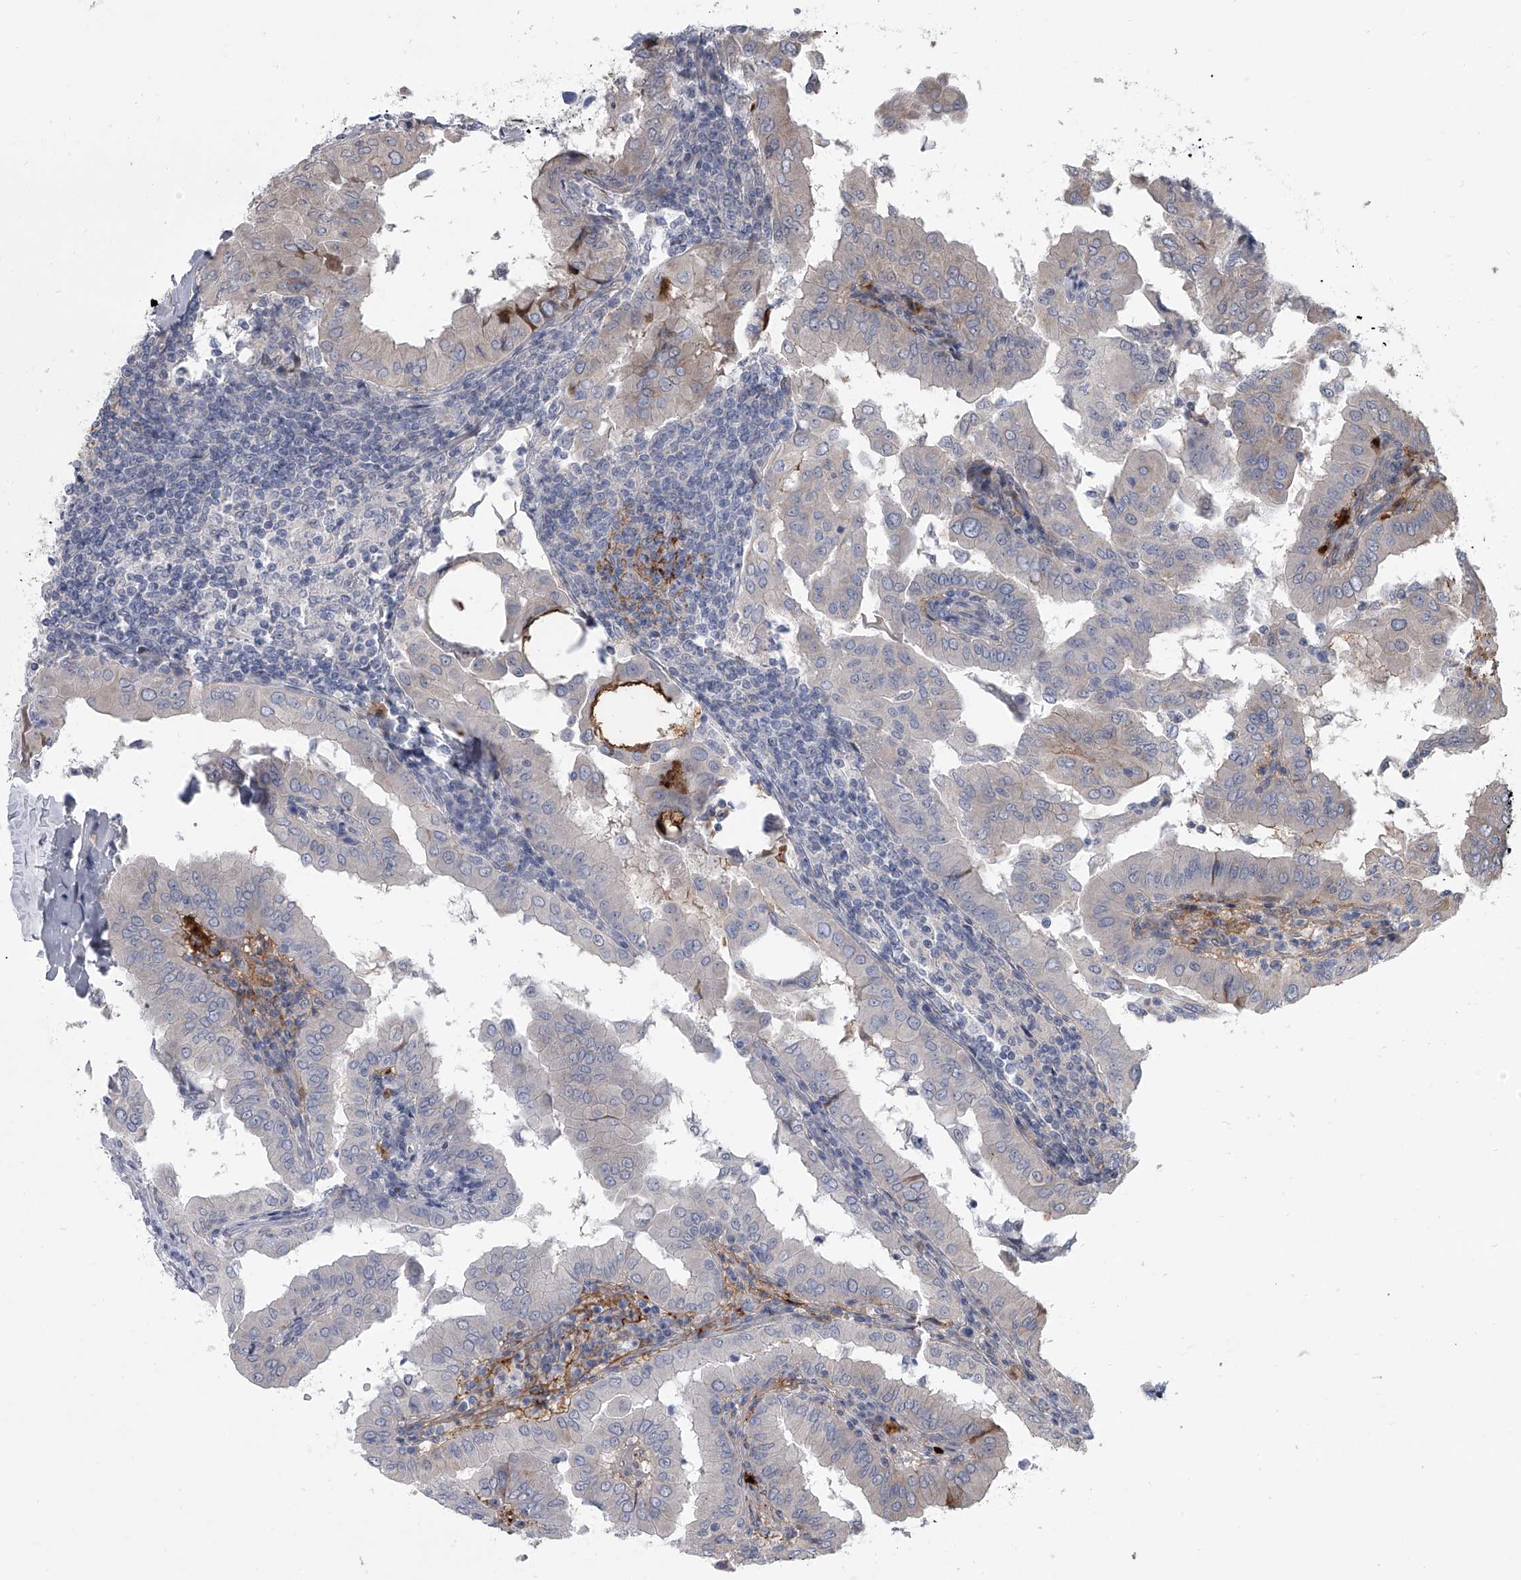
{"staining": {"intensity": "weak", "quantity": "<25%", "location": "cytoplasmic/membranous"}, "tissue": "thyroid cancer", "cell_type": "Tumor cells", "image_type": "cancer", "snomed": [{"axis": "morphology", "description": "Papillary adenocarcinoma, NOS"}, {"axis": "topography", "description": "Thyroid gland"}], "caption": "This is an immunohistochemistry histopathology image of papillary adenocarcinoma (thyroid). There is no expression in tumor cells.", "gene": "HEATR6", "patient": {"sex": "male", "age": 33}}